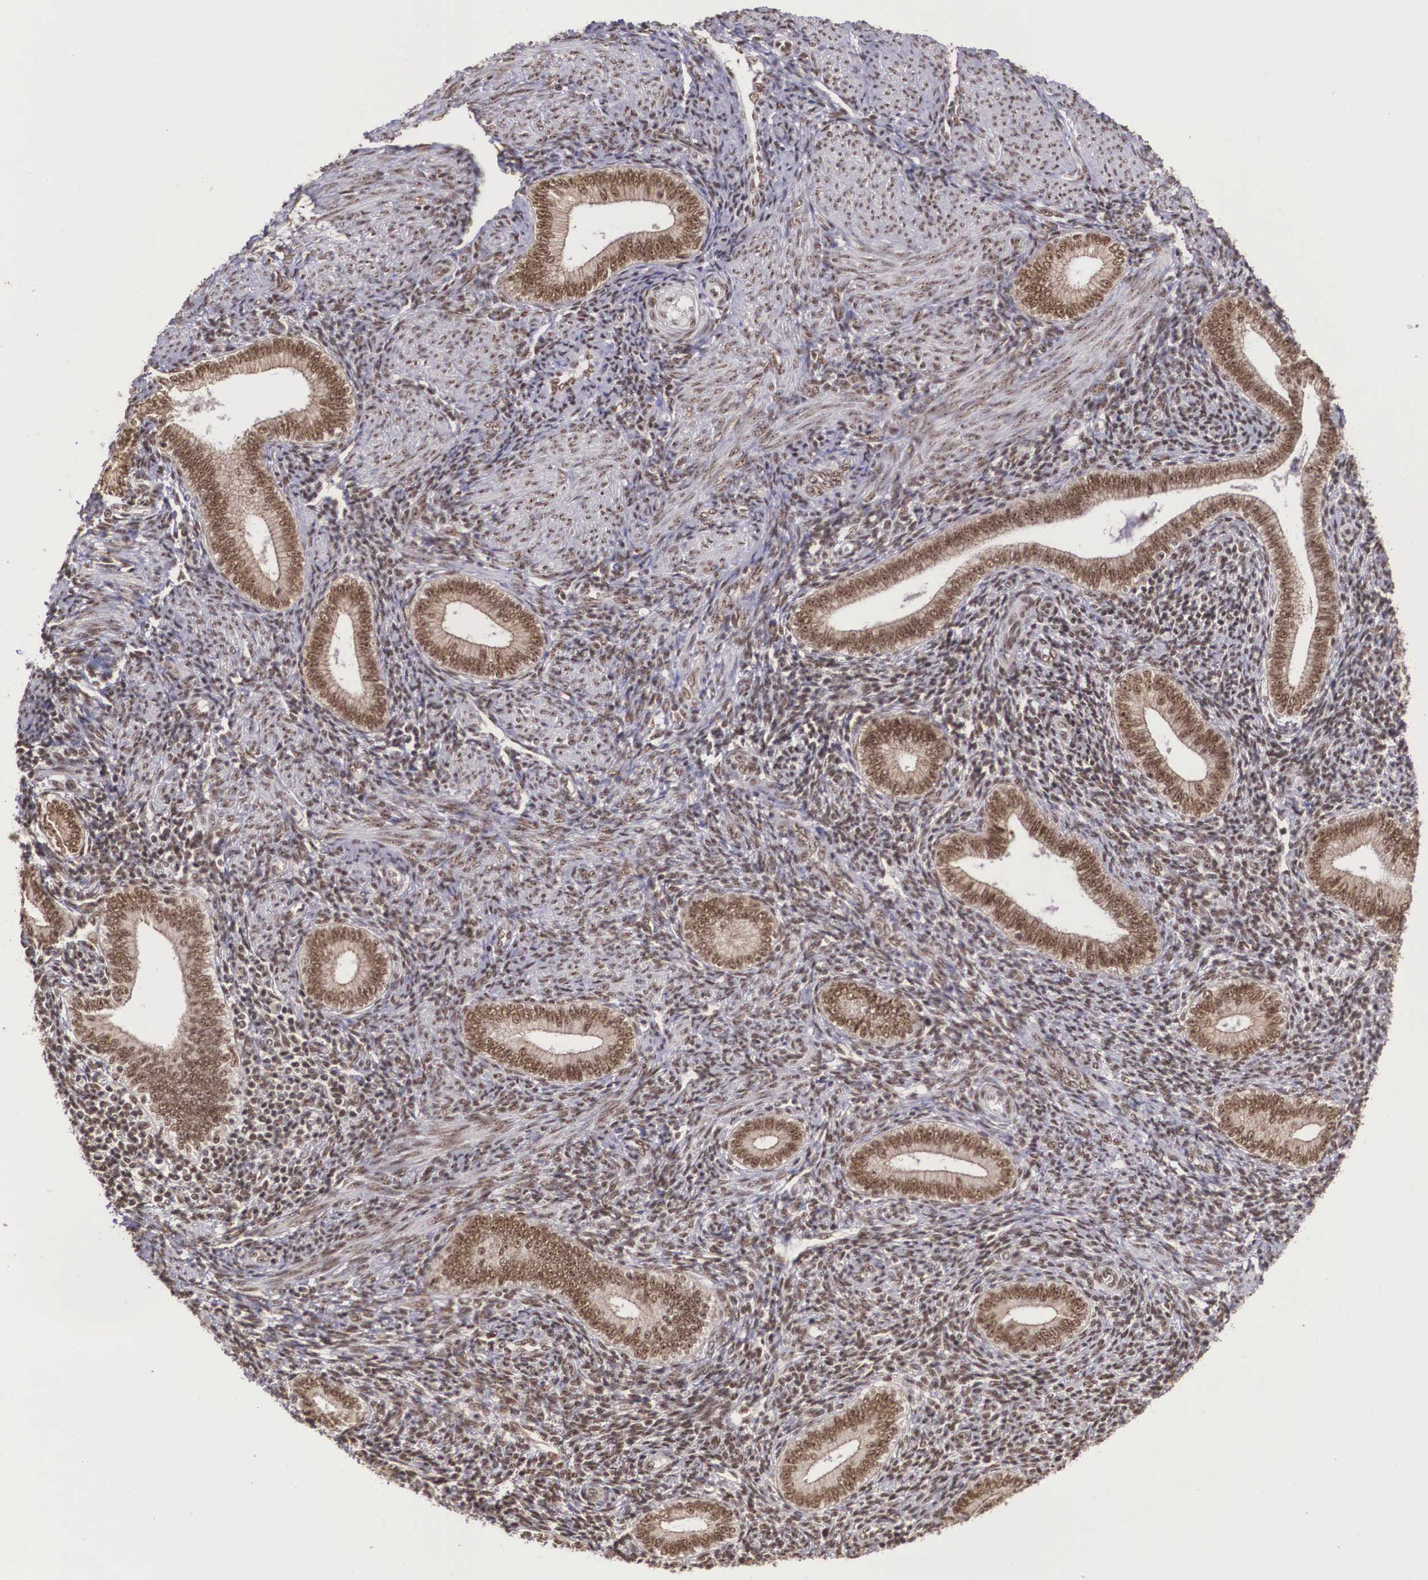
{"staining": {"intensity": "moderate", "quantity": ">75%", "location": "nuclear"}, "tissue": "endometrium", "cell_type": "Cells in endometrial stroma", "image_type": "normal", "snomed": [{"axis": "morphology", "description": "Normal tissue, NOS"}, {"axis": "topography", "description": "Endometrium"}], "caption": "Normal endometrium was stained to show a protein in brown. There is medium levels of moderate nuclear positivity in about >75% of cells in endometrial stroma. (IHC, brightfield microscopy, high magnification).", "gene": "POLR2F", "patient": {"sex": "female", "age": 35}}